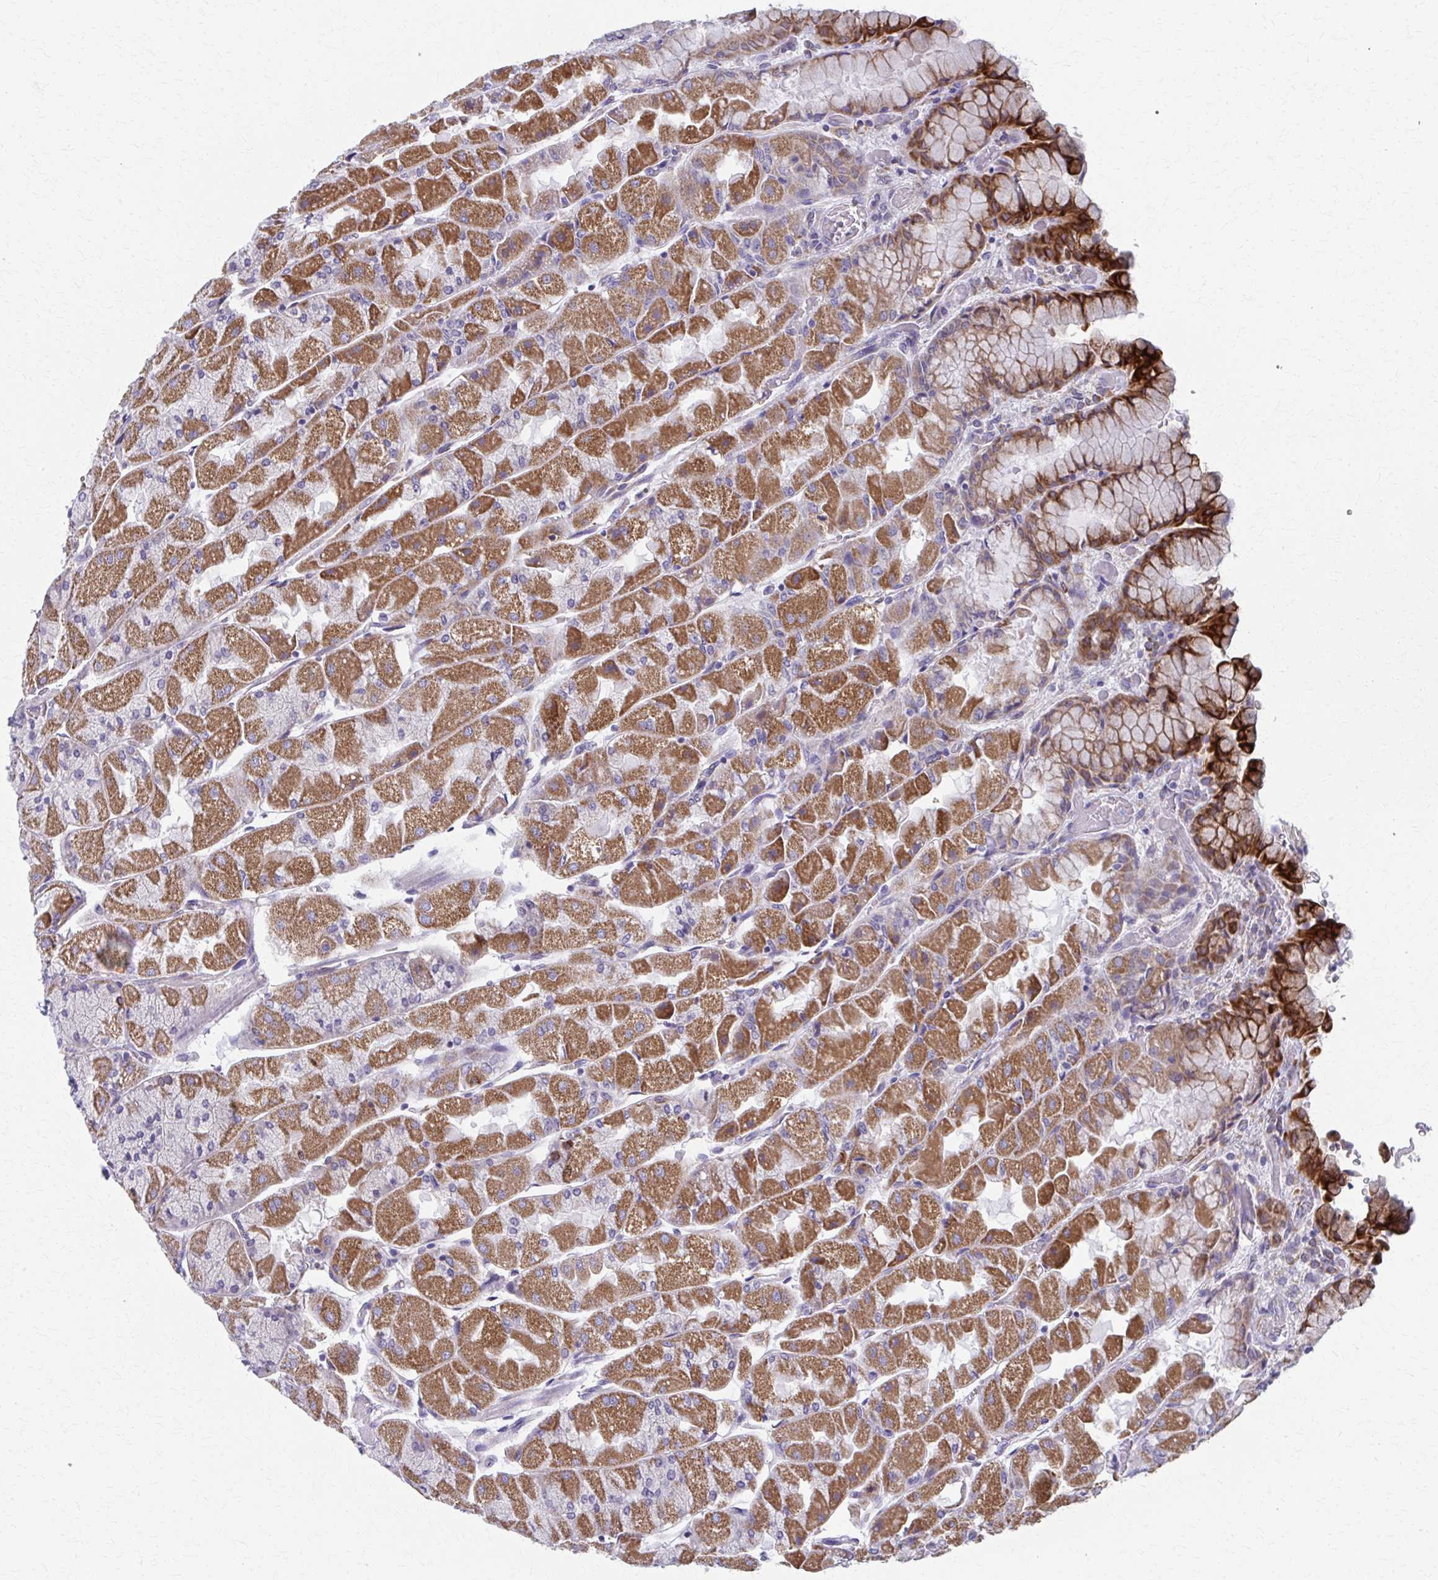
{"staining": {"intensity": "moderate", "quantity": "25%-75%", "location": "cytoplasmic/membranous"}, "tissue": "stomach", "cell_type": "Glandular cells", "image_type": "normal", "snomed": [{"axis": "morphology", "description": "Normal tissue, NOS"}, {"axis": "topography", "description": "Stomach"}], "caption": "DAB immunohistochemical staining of unremarkable human stomach demonstrates moderate cytoplasmic/membranous protein staining in approximately 25%-75% of glandular cells. (DAB (3,3'-diaminobenzidine) IHC, brown staining for protein, blue staining for nuclei).", "gene": "SPATS2L", "patient": {"sex": "female", "age": 61}}